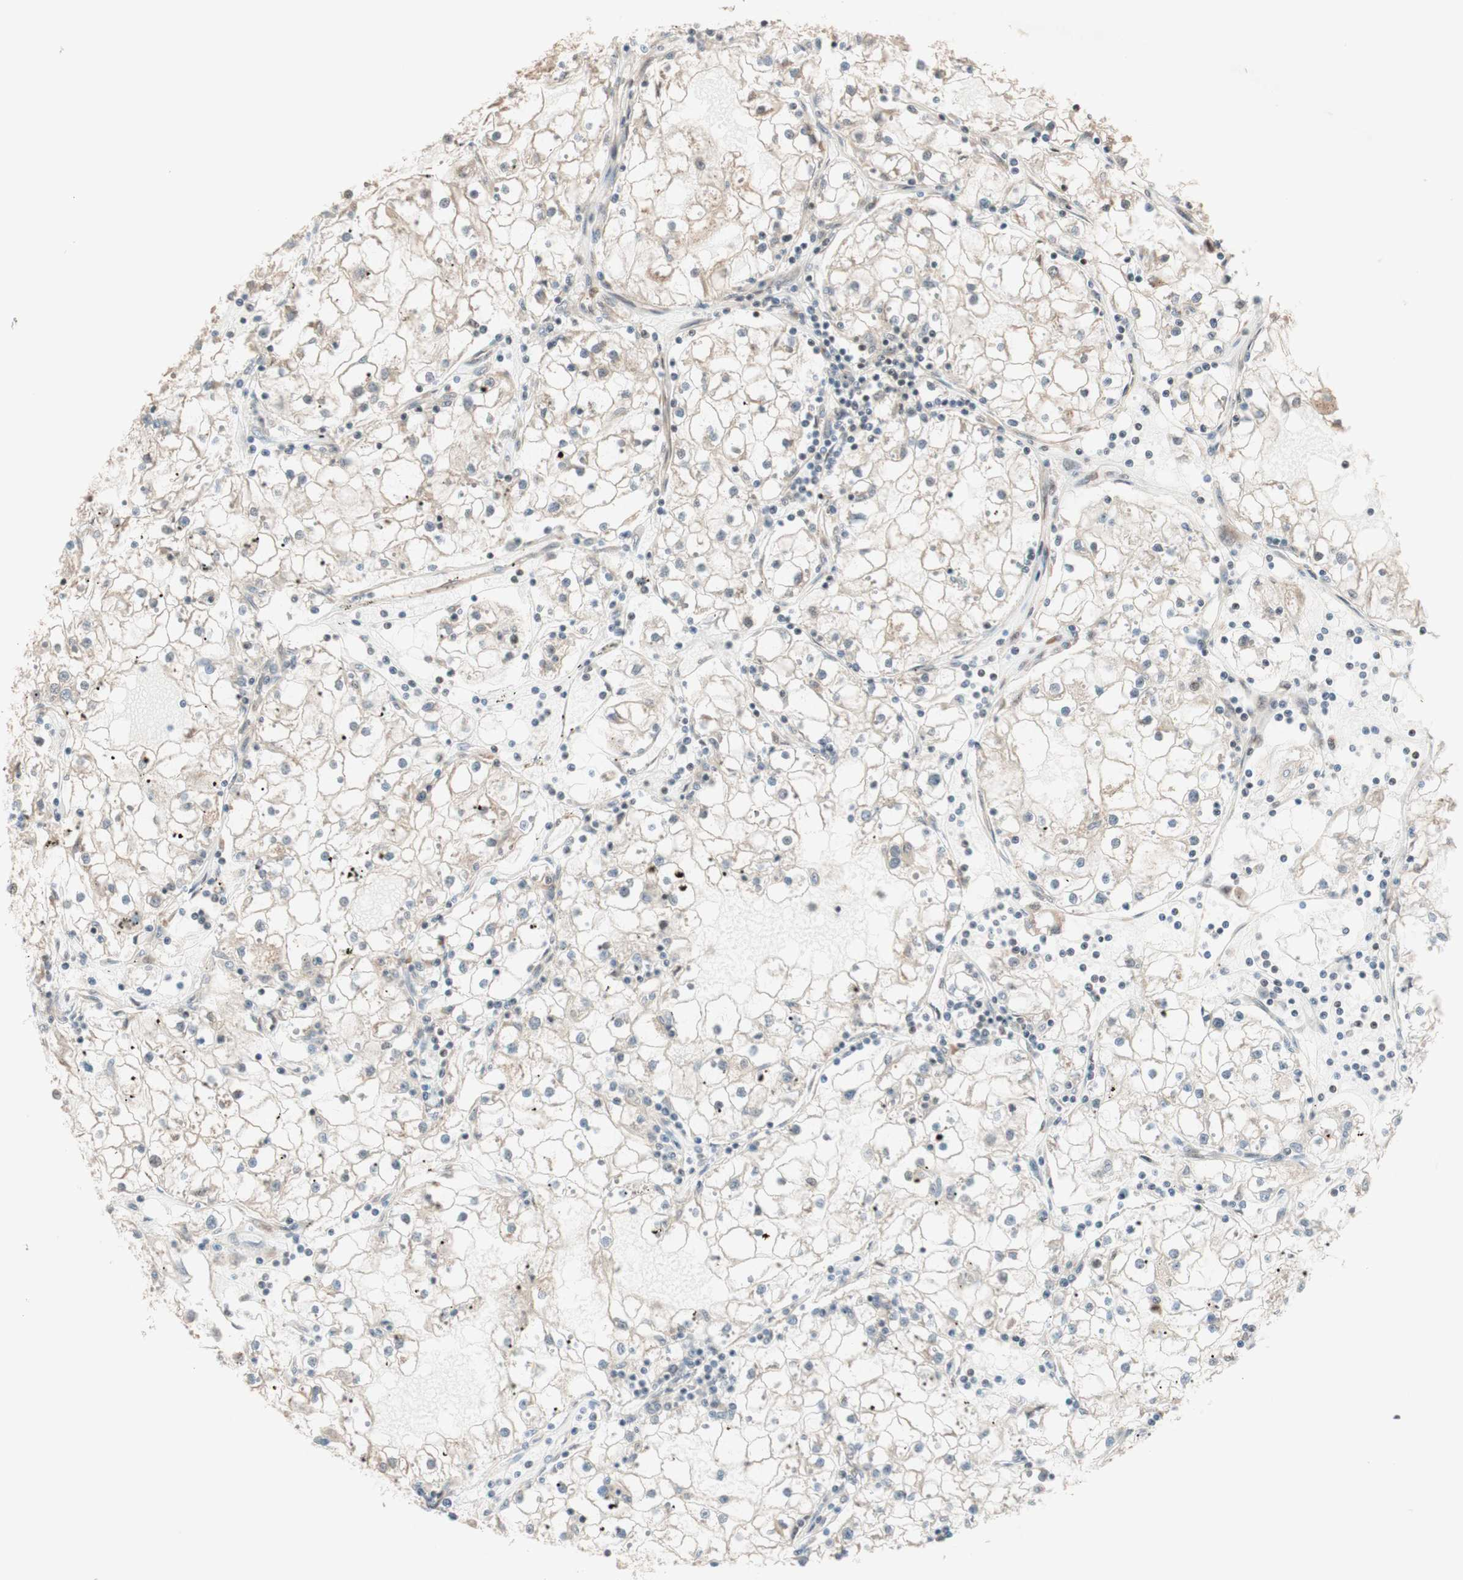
{"staining": {"intensity": "negative", "quantity": "none", "location": "none"}, "tissue": "renal cancer", "cell_type": "Tumor cells", "image_type": "cancer", "snomed": [{"axis": "morphology", "description": "Adenocarcinoma, NOS"}, {"axis": "topography", "description": "Kidney"}], "caption": "This photomicrograph is of renal cancer (adenocarcinoma) stained with immunohistochemistry to label a protein in brown with the nuclei are counter-stained blue. There is no positivity in tumor cells.", "gene": "CCNC", "patient": {"sex": "male", "age": 56}}